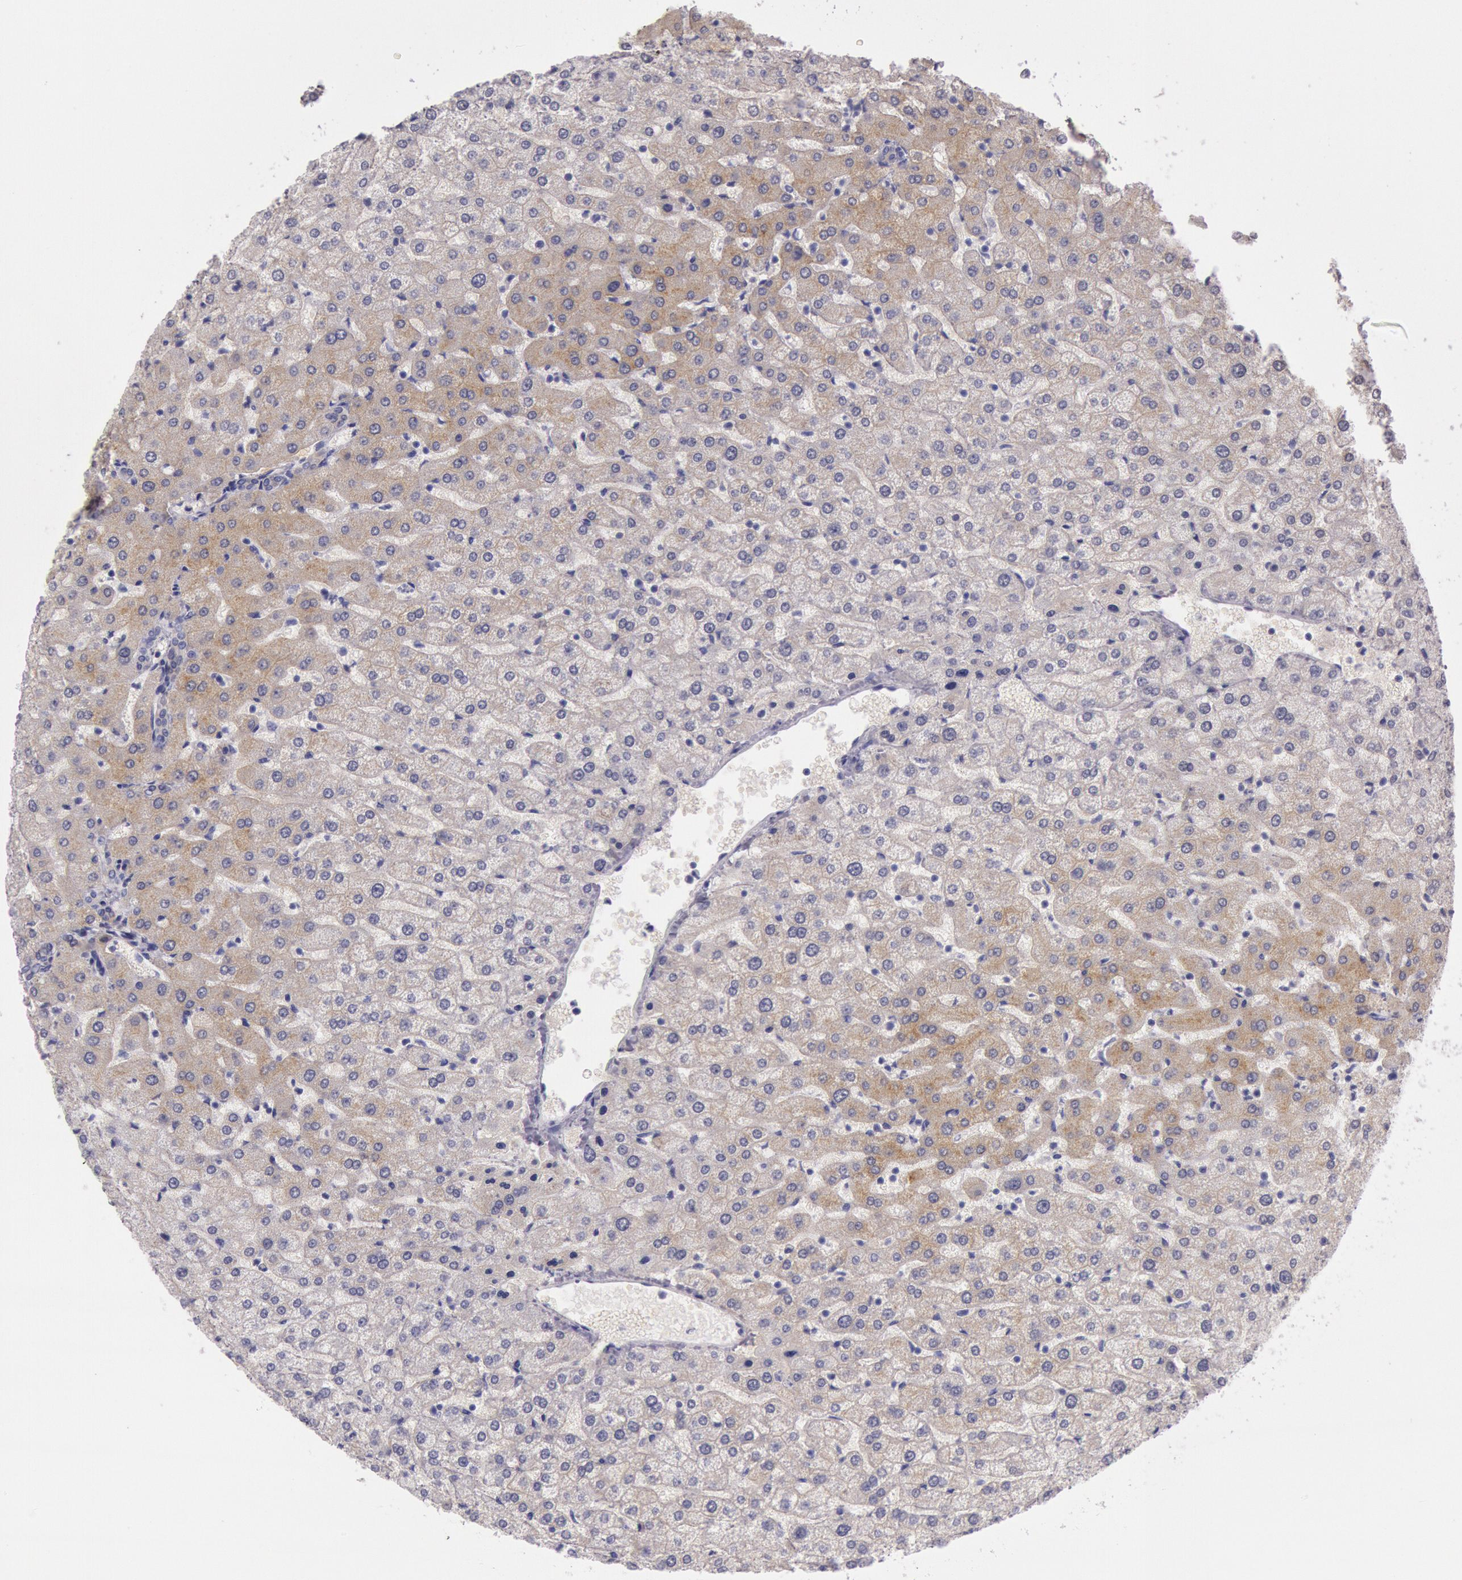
{"staining": {"intensity": "negative", "quantity": "none", "location": "none"}, "tissue": "liver", "cell_type": "Cholangiocytes", "image_type": "normal", "snomed": [{"axis": "morphology", "description": "Normal tissue, NOS"}, {"axis": "morphology", "description": "Fibrosis, NOS"}, {"axis": "topography", "description": "Liver"}], "caption": "Human liver stained for a protein using immunohistochemistry (IHC) demonstrates no positivity in cholangiocytes.", "gene": "EGFR", "patient": {"sex": "female", "age": 29}}